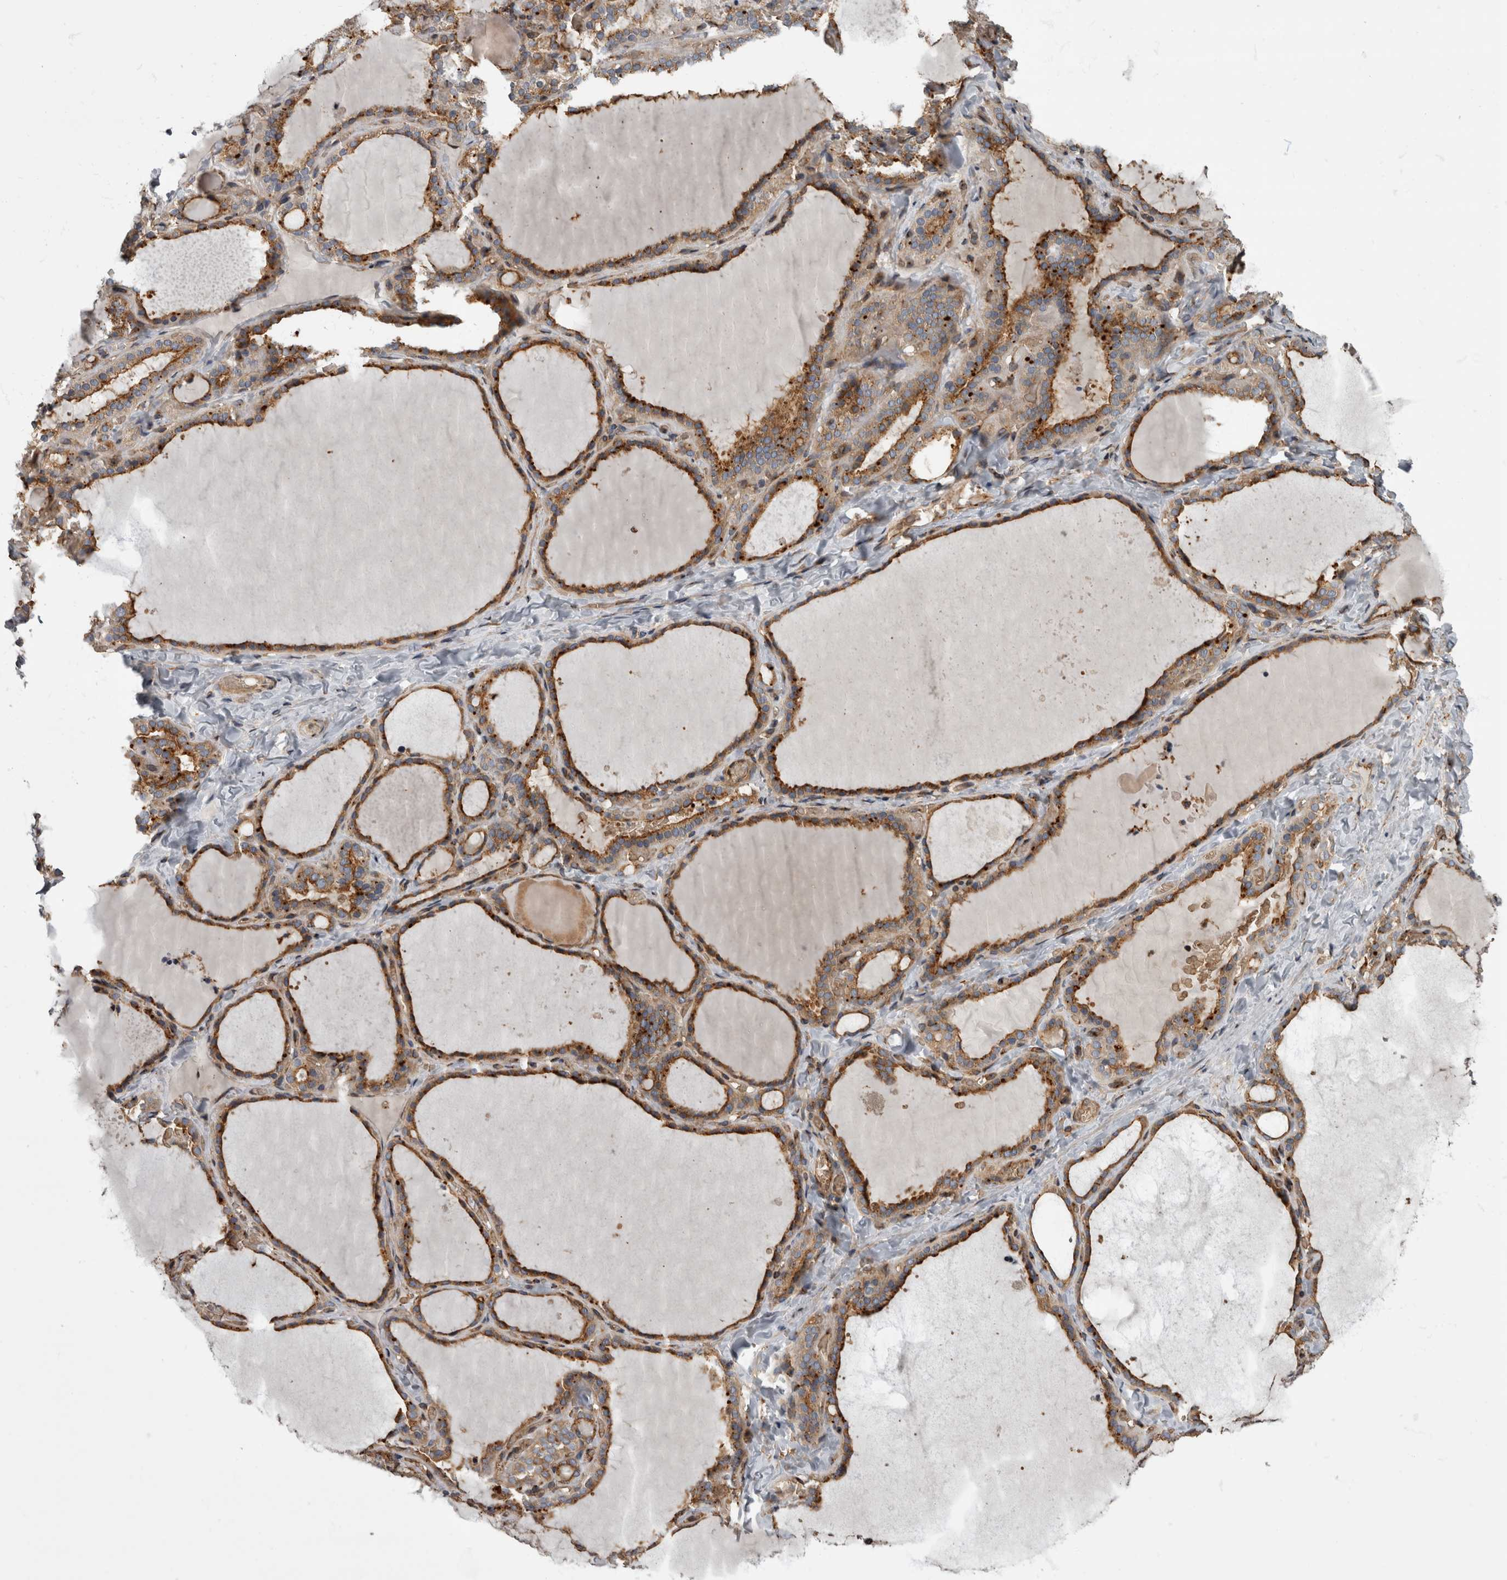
{"staining": {"intensity": "moderate", "quantity": ">75%", "location": "cytoplasmic/membranous"}, "tissue": "thyroid gland", "cell_type": "Glandular cells", "image_type": "normal", "snomed": [{"axis": "morphology", "description": "Normal tissue, NOS"}, {"axis": "topography", "description": "Thyroid gland"}], "caption": "Moderate cytoplasmic/membranous staining for a protein is present in approximately >75% of glandular cells of unremarkable thyroid gland using IHC.", "gene": "HOOK3", "patient": {"sex": "female", "age": 22}}